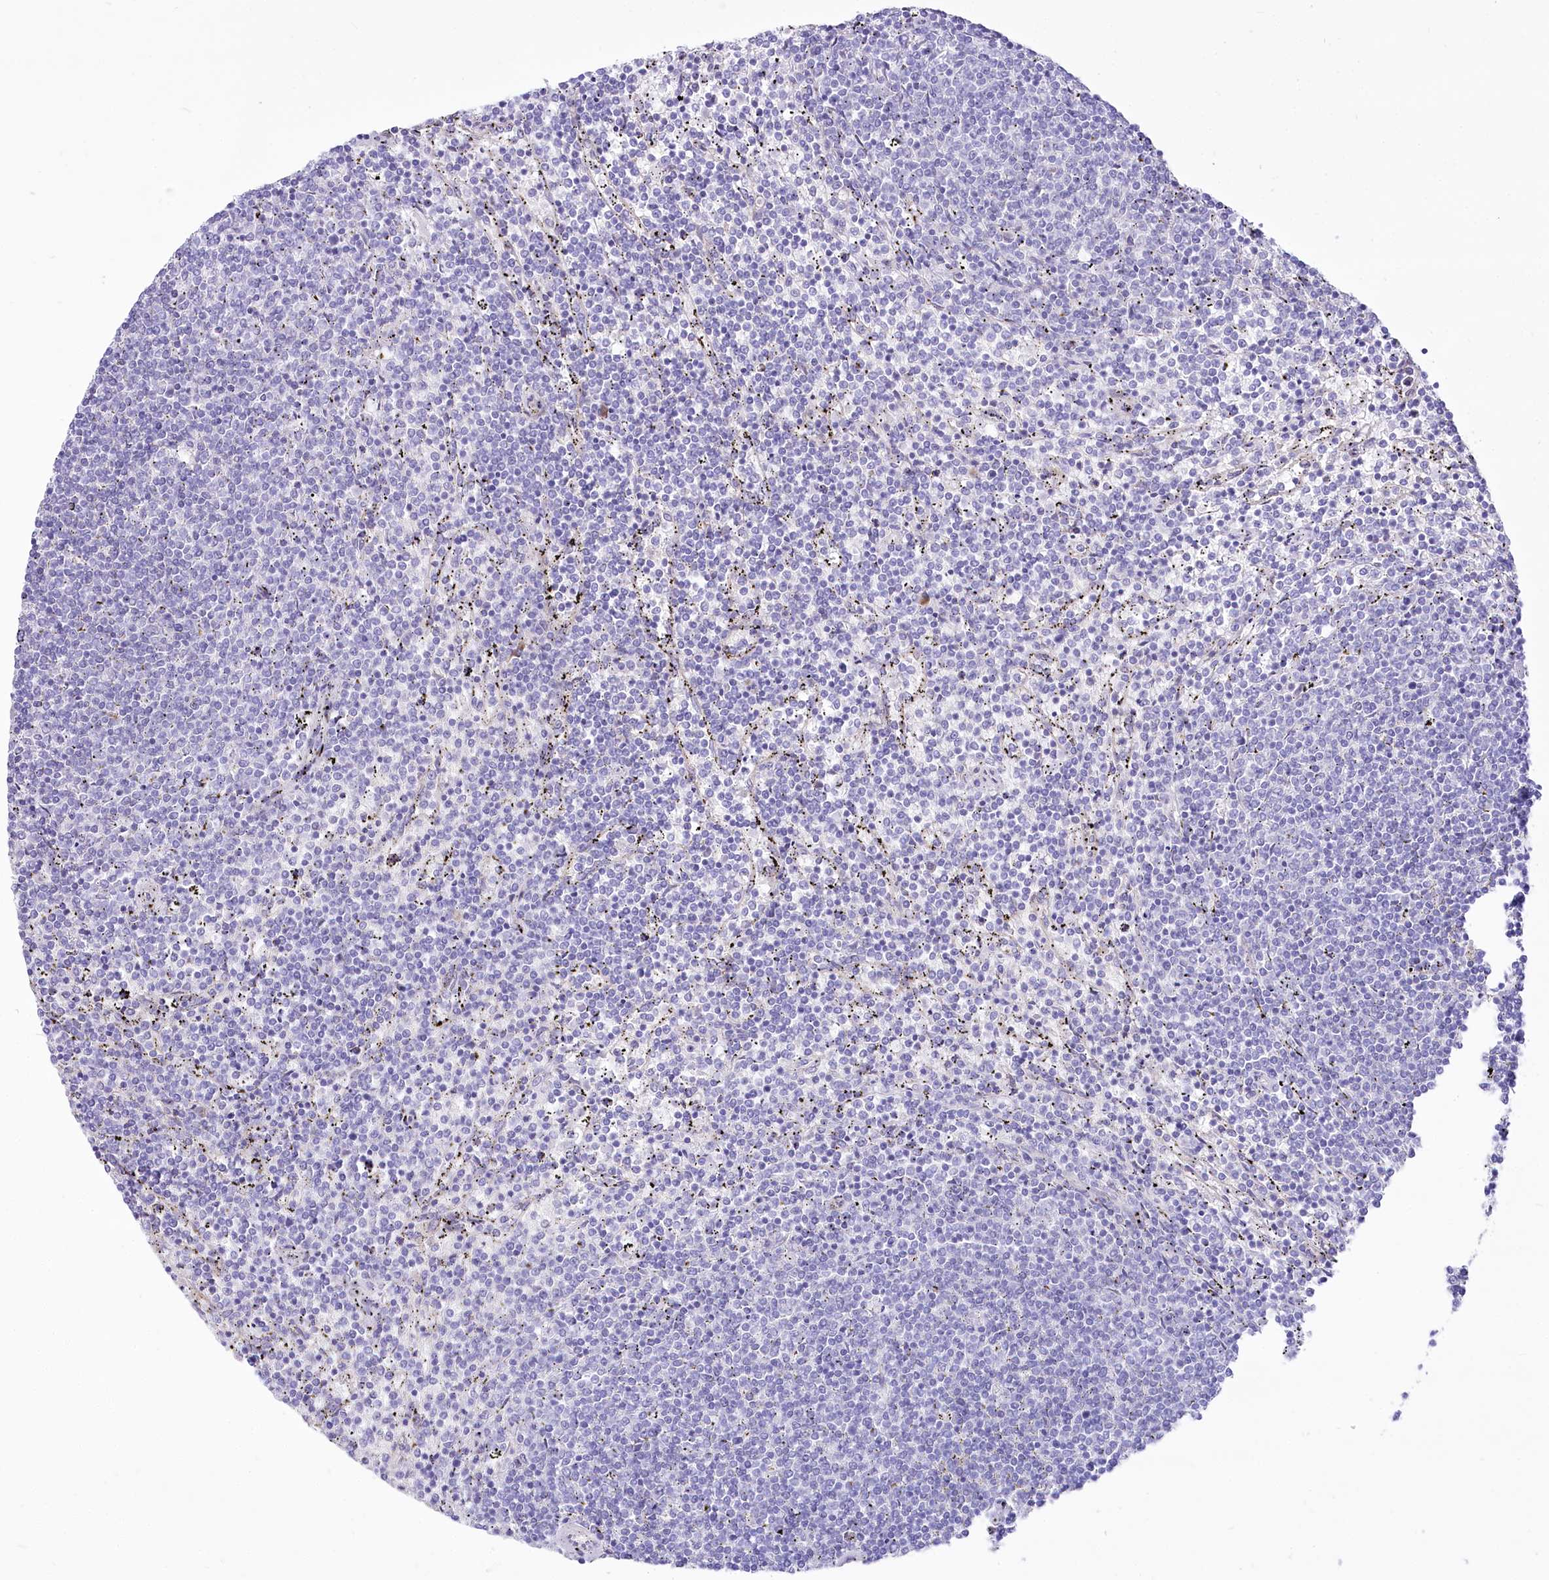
{"staining": {"intensity": "negative", "quantity": "none", "location": "none"}, "tissue": "lymphoma", "cell_type": "Tumor cells", "image_type": "cancer", "snomed": [{"axis": "morphology", "description": "Malignant lymphoma, non-Hodgkin's type, Low grade"}, {"axis": "topography", "description": "Spleen"}], "caption": "DAB immunohistochemical staining of lymphoma displays no significant staining in tumor cells.", "gene": "STT3B", "patient": {"sex": "female", "age": 50}}